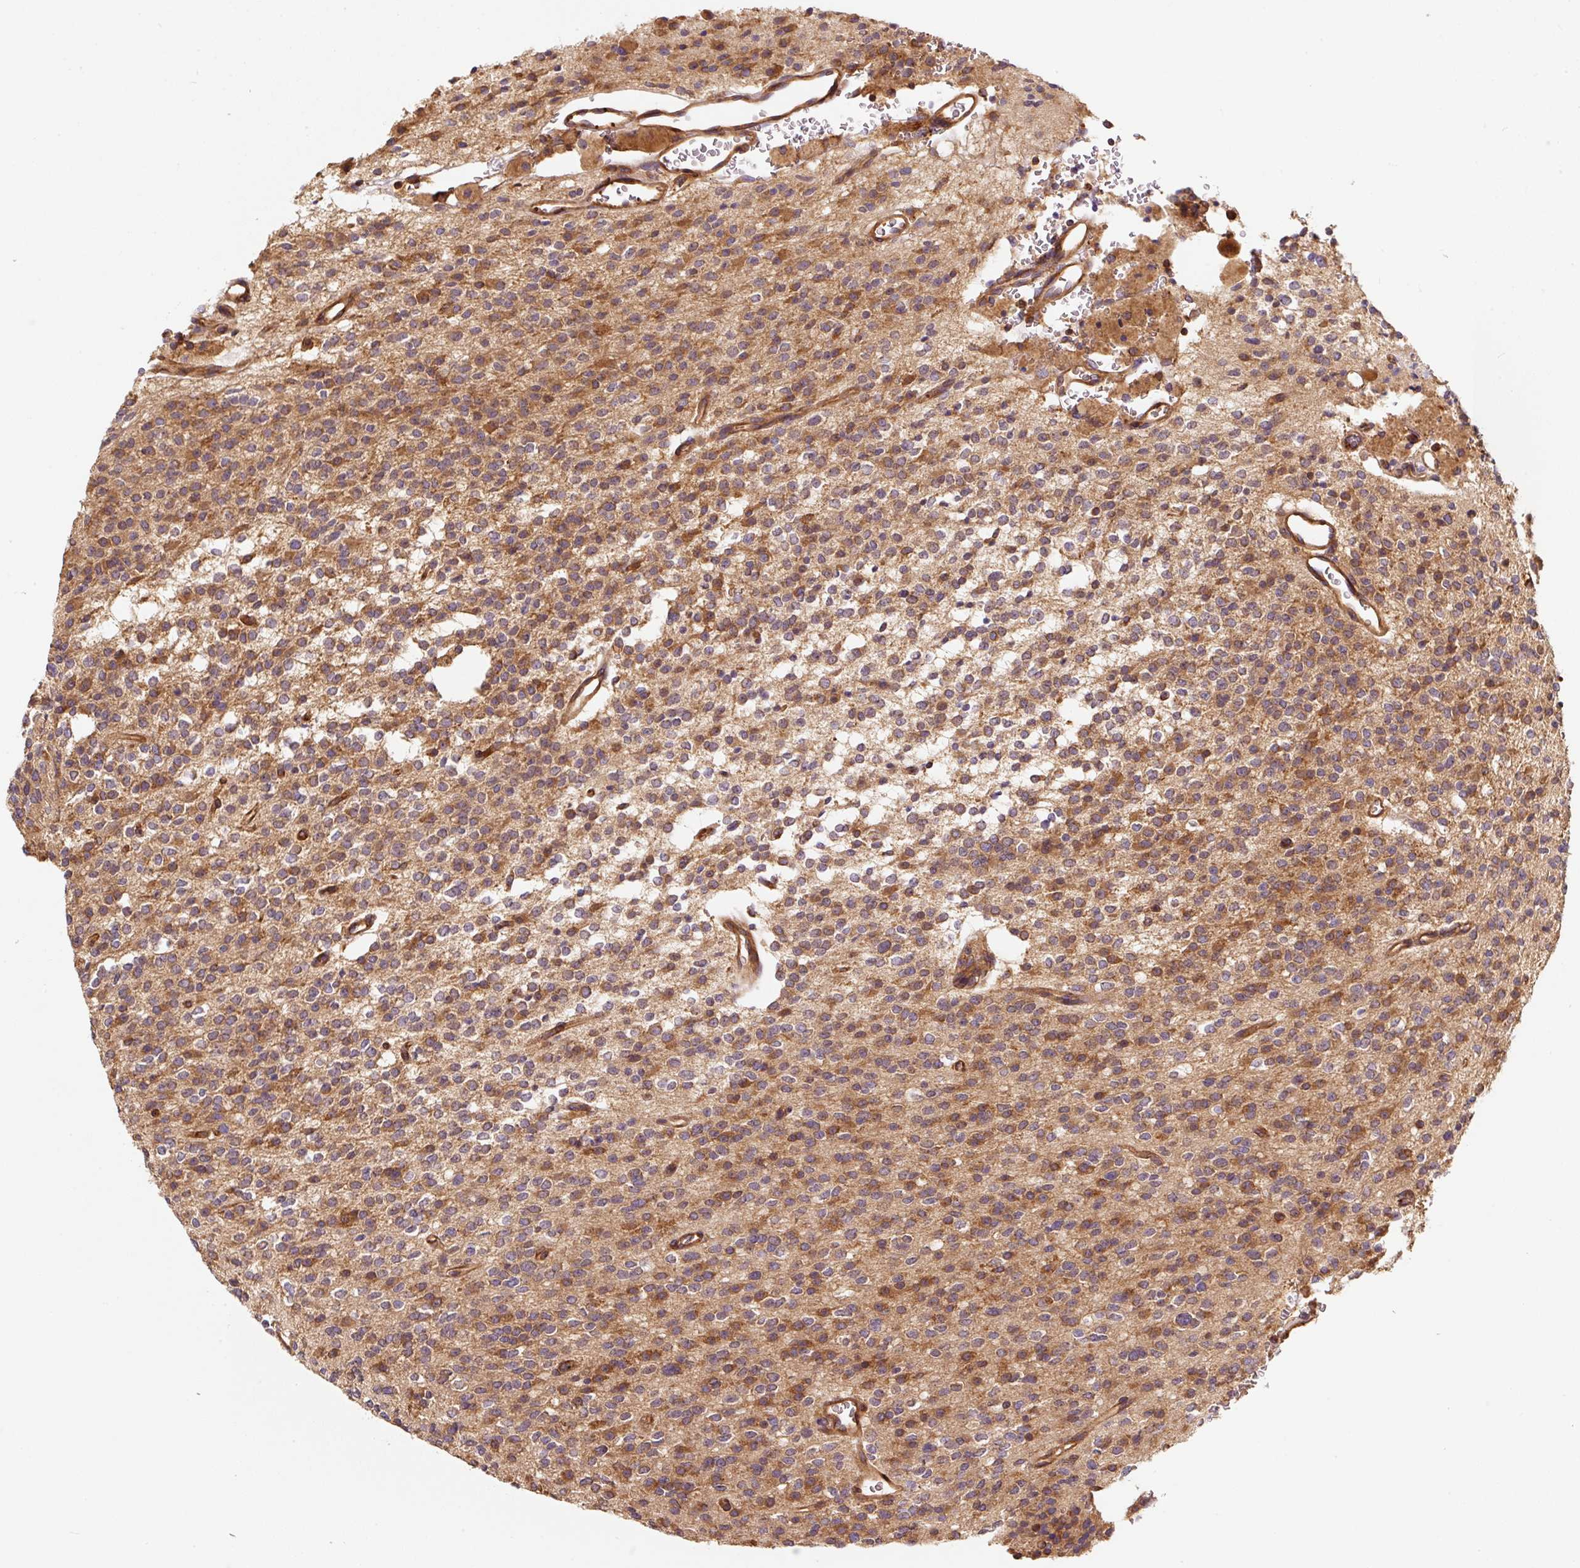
{"staining": {"intensity": "moderate", "quantity": ">75%", "location": "cytoplasmic/membranous"}, "tissue": "glioma", "cell_type": "Tumor cells", "image_type": "cancer", "snomed": [{"axis": "morphology", "description": "Glioma, malignant, High grade"}, {"axis": "topography", "description": "Brain"}], "caption": "Immunohistochemical staining of malignant glioma (high-grade) shows moderate cytoplasmic/membranous protein staining in approximately >75% of tumor cells.", "gene": "EIF2S2", "patient": {"sex": "male", "age": 34}}